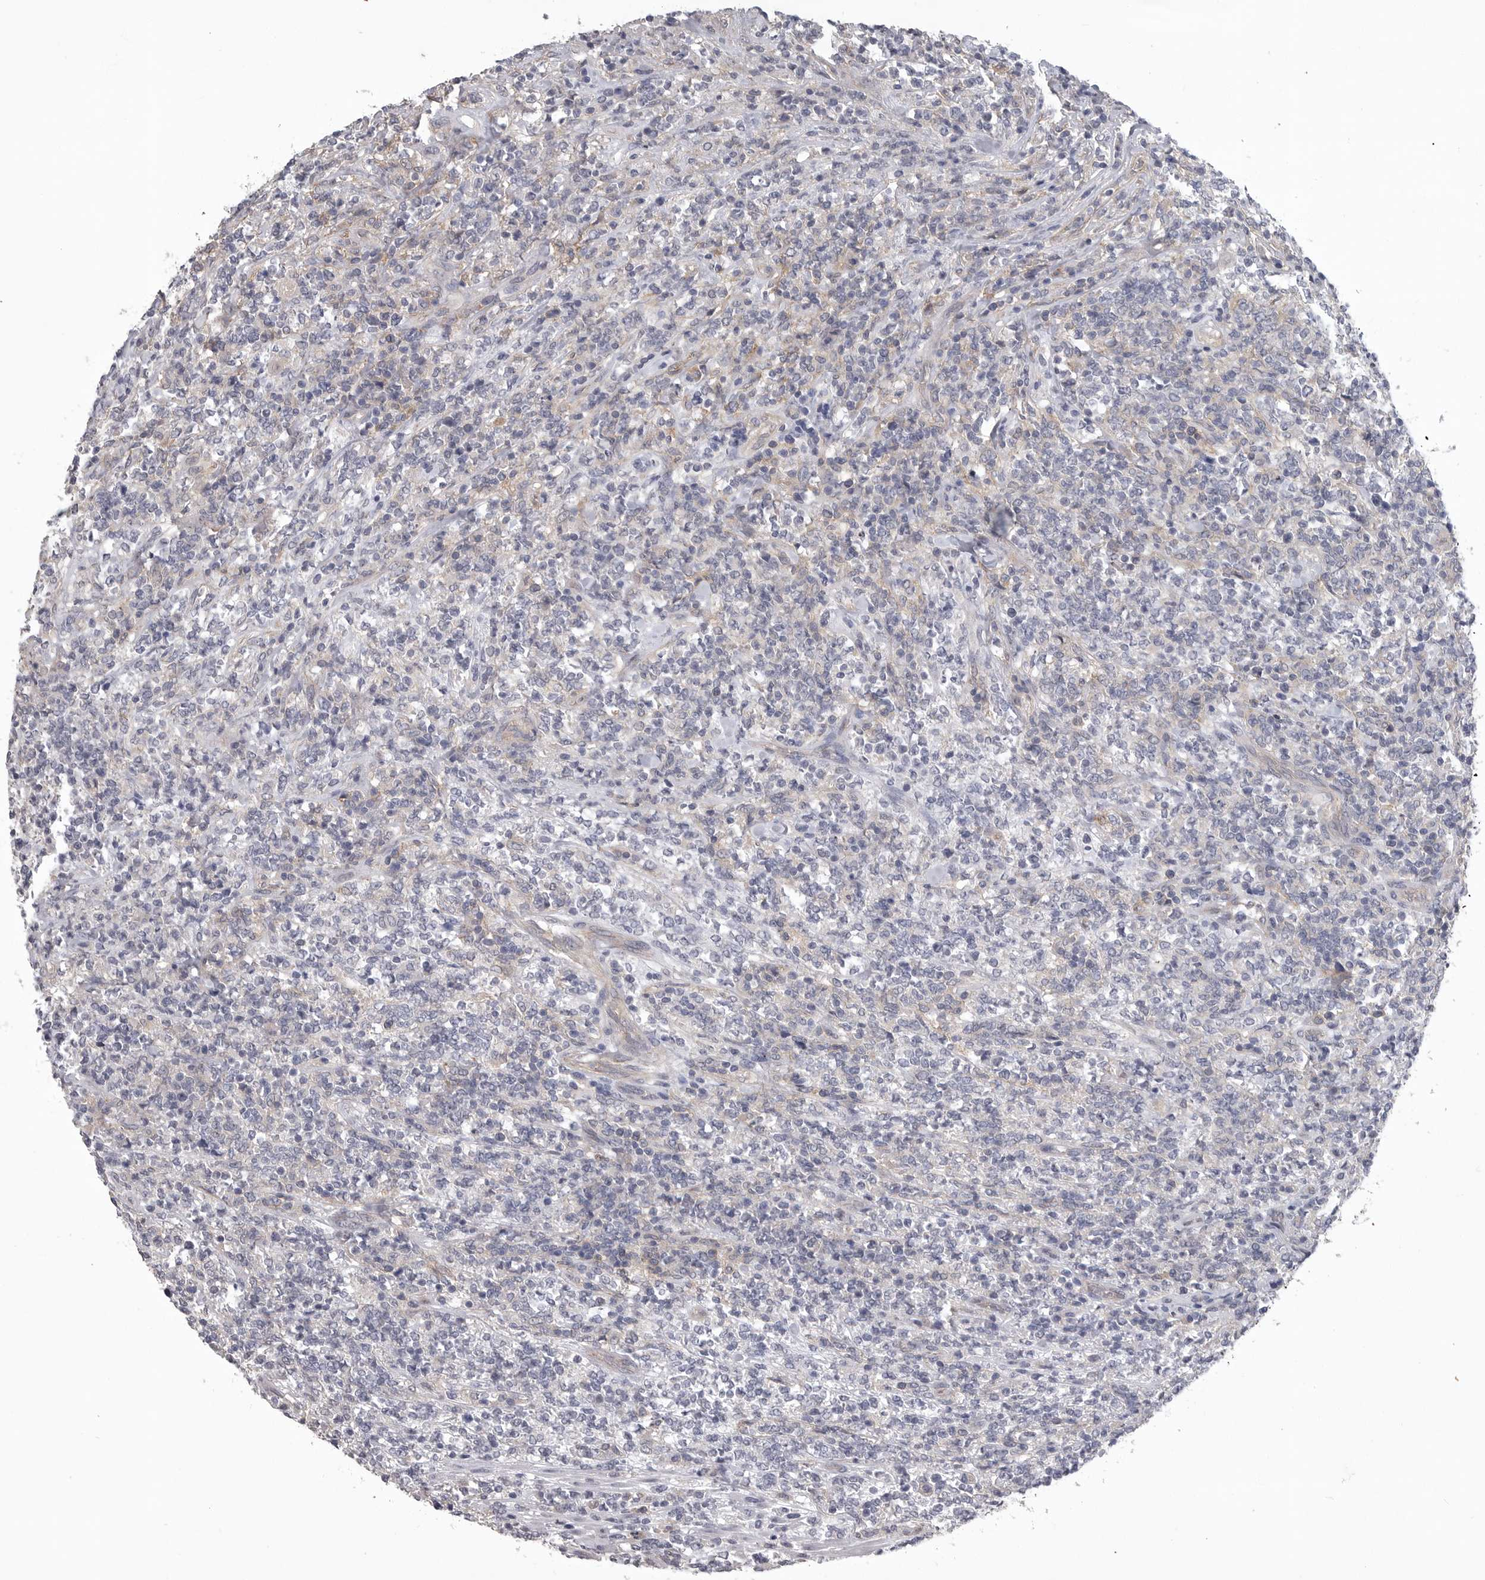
{"staining": {"intensity": "negative", "quantity": "none", "location": "none"}, "tissue": "lymphoma", "cell_type": "Tumor cells", "image_type": "cancer", "snomed": [{"axis": "morphology", "description": "Malignant lymphoma, non-Hodgkin's type, High grade"}, {"axis": "topography", "description": "Soft tissue"}], "caption": "Tumor cells show no significant positivity in lymphoma.", "gene": "NECTIN2", "patient": {"sex": "male", "age": 18}}